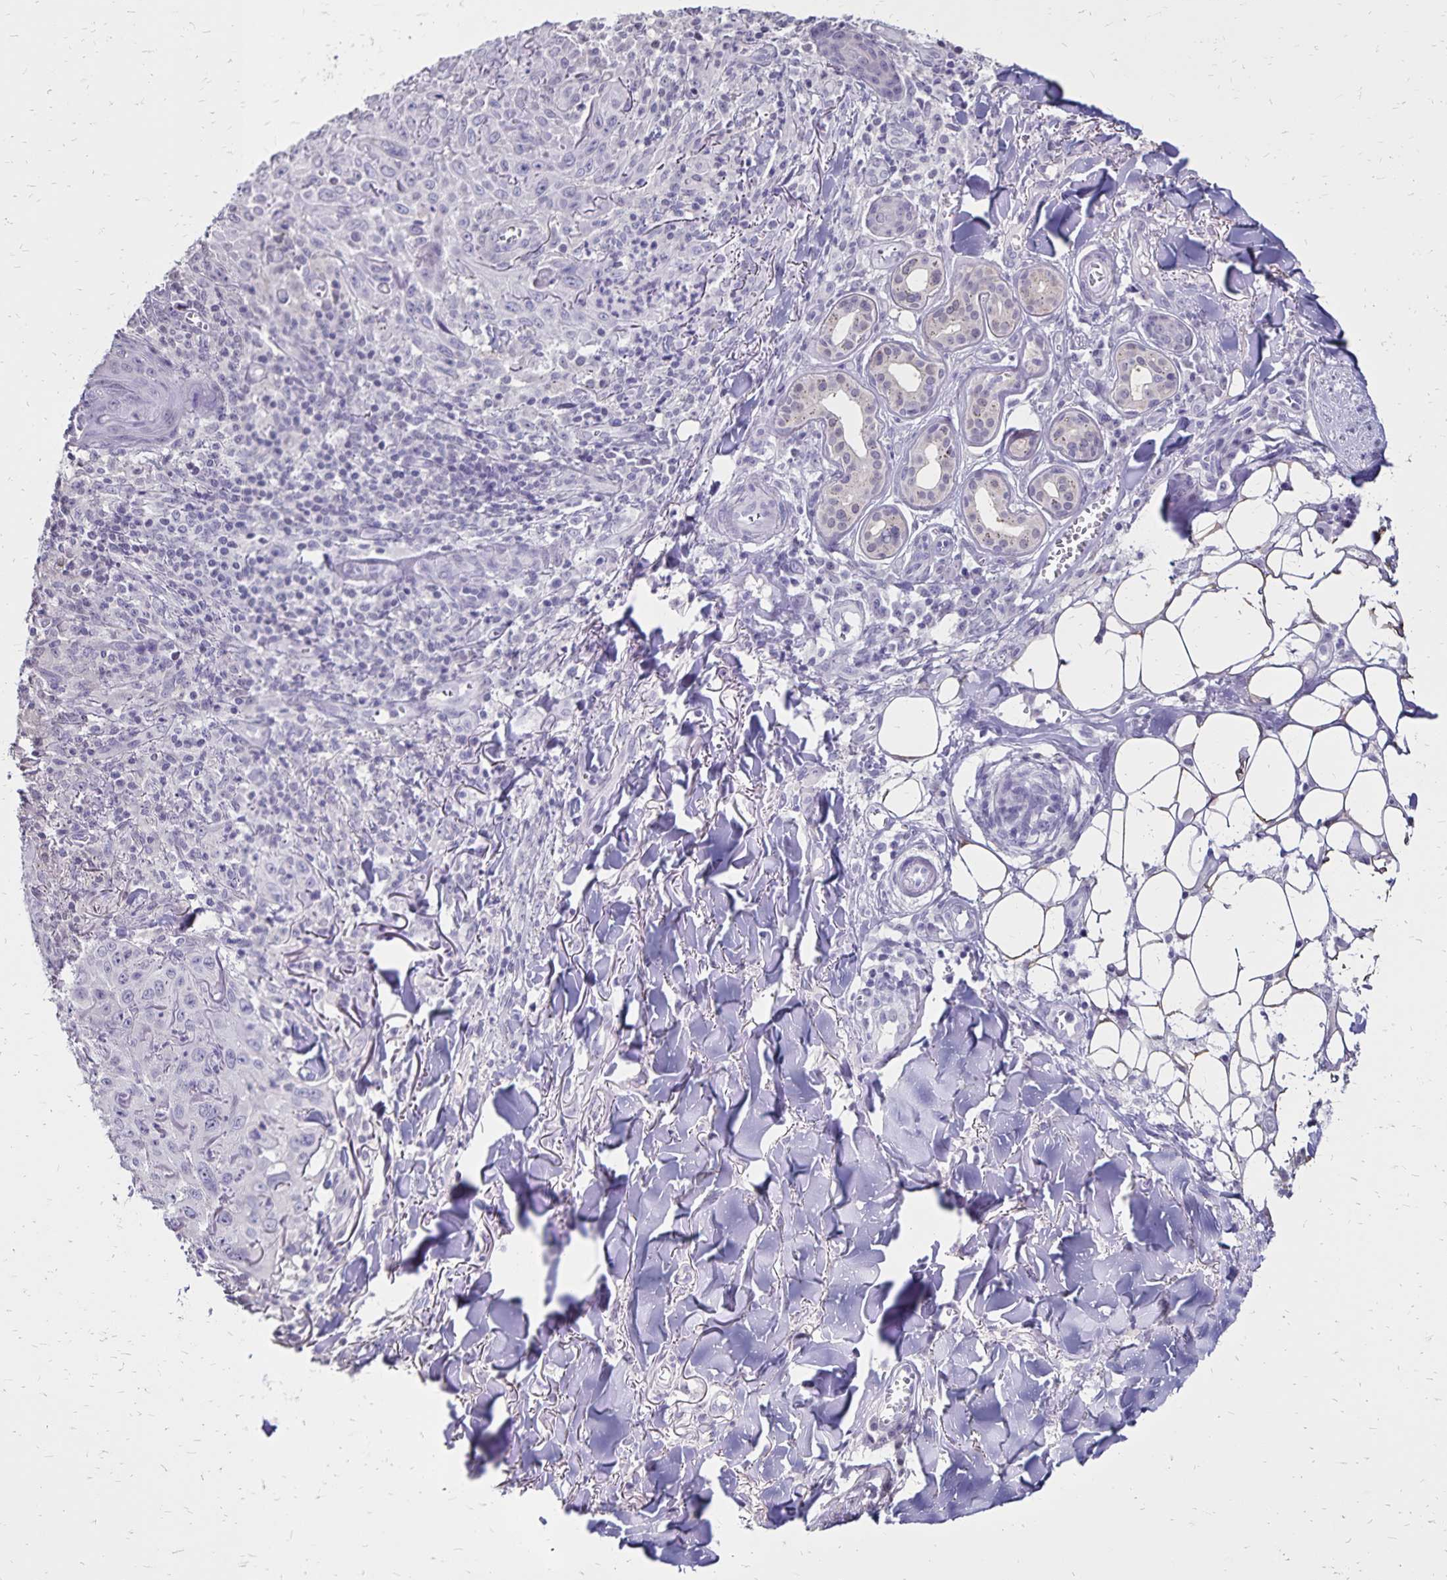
{"staining": {"intensity": "negative", "quantity": "none", "location": "none"}, "tissue": "skin cancer", "cell_type": "Tumor cells", "image_type": "cancer", "snomed": [{"axis": "morphology", "description": "Squamous cell carcinoma, NOS"}, {"axis": "topography", "description": "Skin"}], "caption": "Immunohistochemistry image of skin cancer (squamous cell carcinoma) stained for a protein (brown), which reveals no positivity in tumor cells. (Stains: DAB (3,3'-diaminobenzidine) IHC with hematoxylin counter stain, Microscopy: brightfield microscopy at high magnification).", "gene": "SH3GL3", "patient": {"sex": "male", "age": 75}}